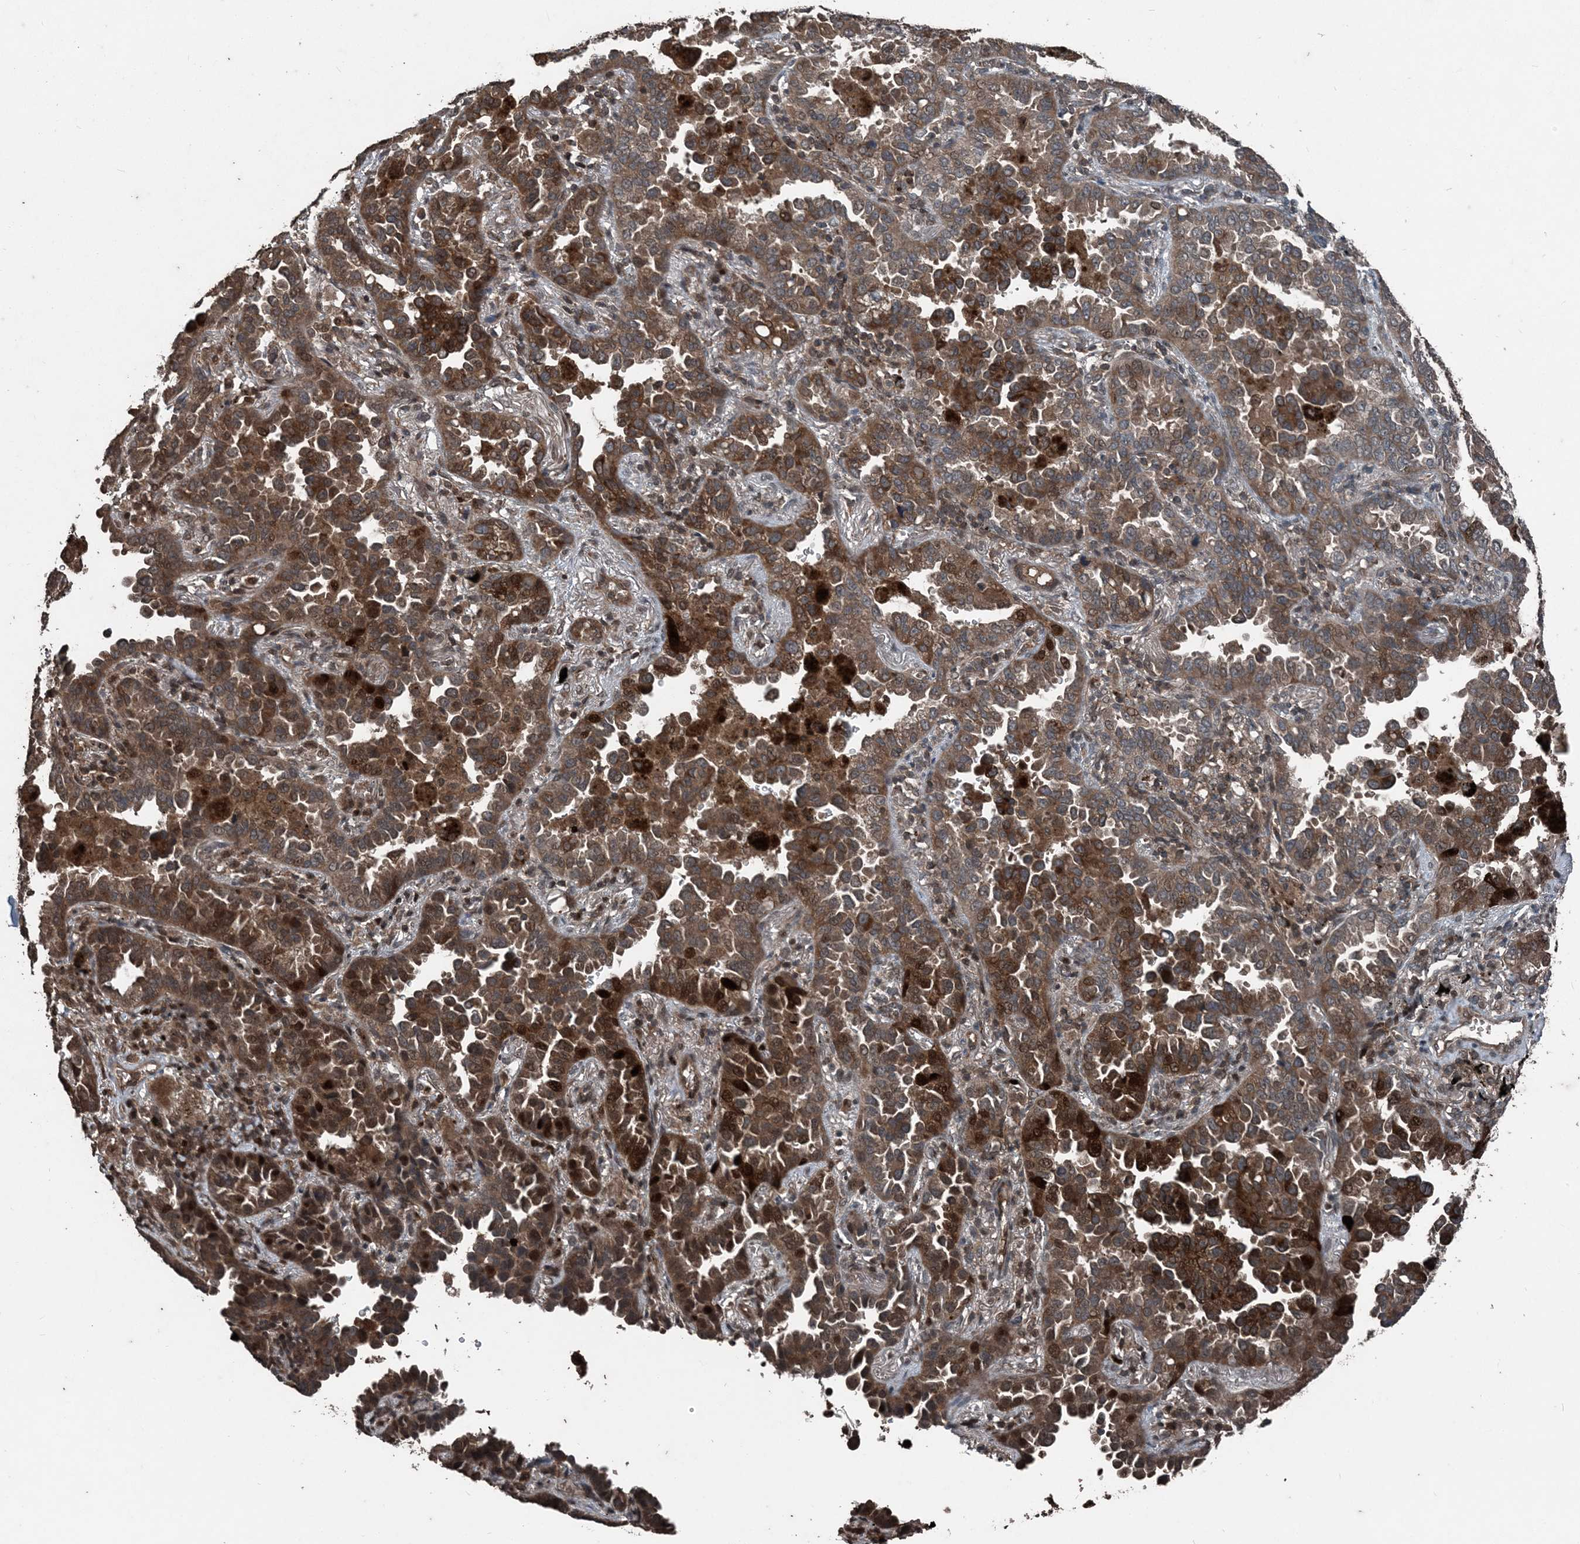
{"staining": {"intensity": "moderate", "quantity": ">75%", "location": "cytoplasmic/membranous"}, "tissue": "lung cancer", "cell_type": "Tumor cells", "image_type": "cancer", "snomed": [{"axis": "morphology", "description": "Normal tissue, NOS"}, {"axis": "morphology", "description": "Adenocarcinoma, NOS"}, {"axis": "topography", "description": "Lung"}], "caption": "DAB (3,3'-diaminobenzidine) immunohistochemical staining of lung cancer shows moderate cytoplasmic/membranous protein expression in about >75% of tumor cells.", "gene": "CFL1", "patient": {"sex": "male", "age": 59}}